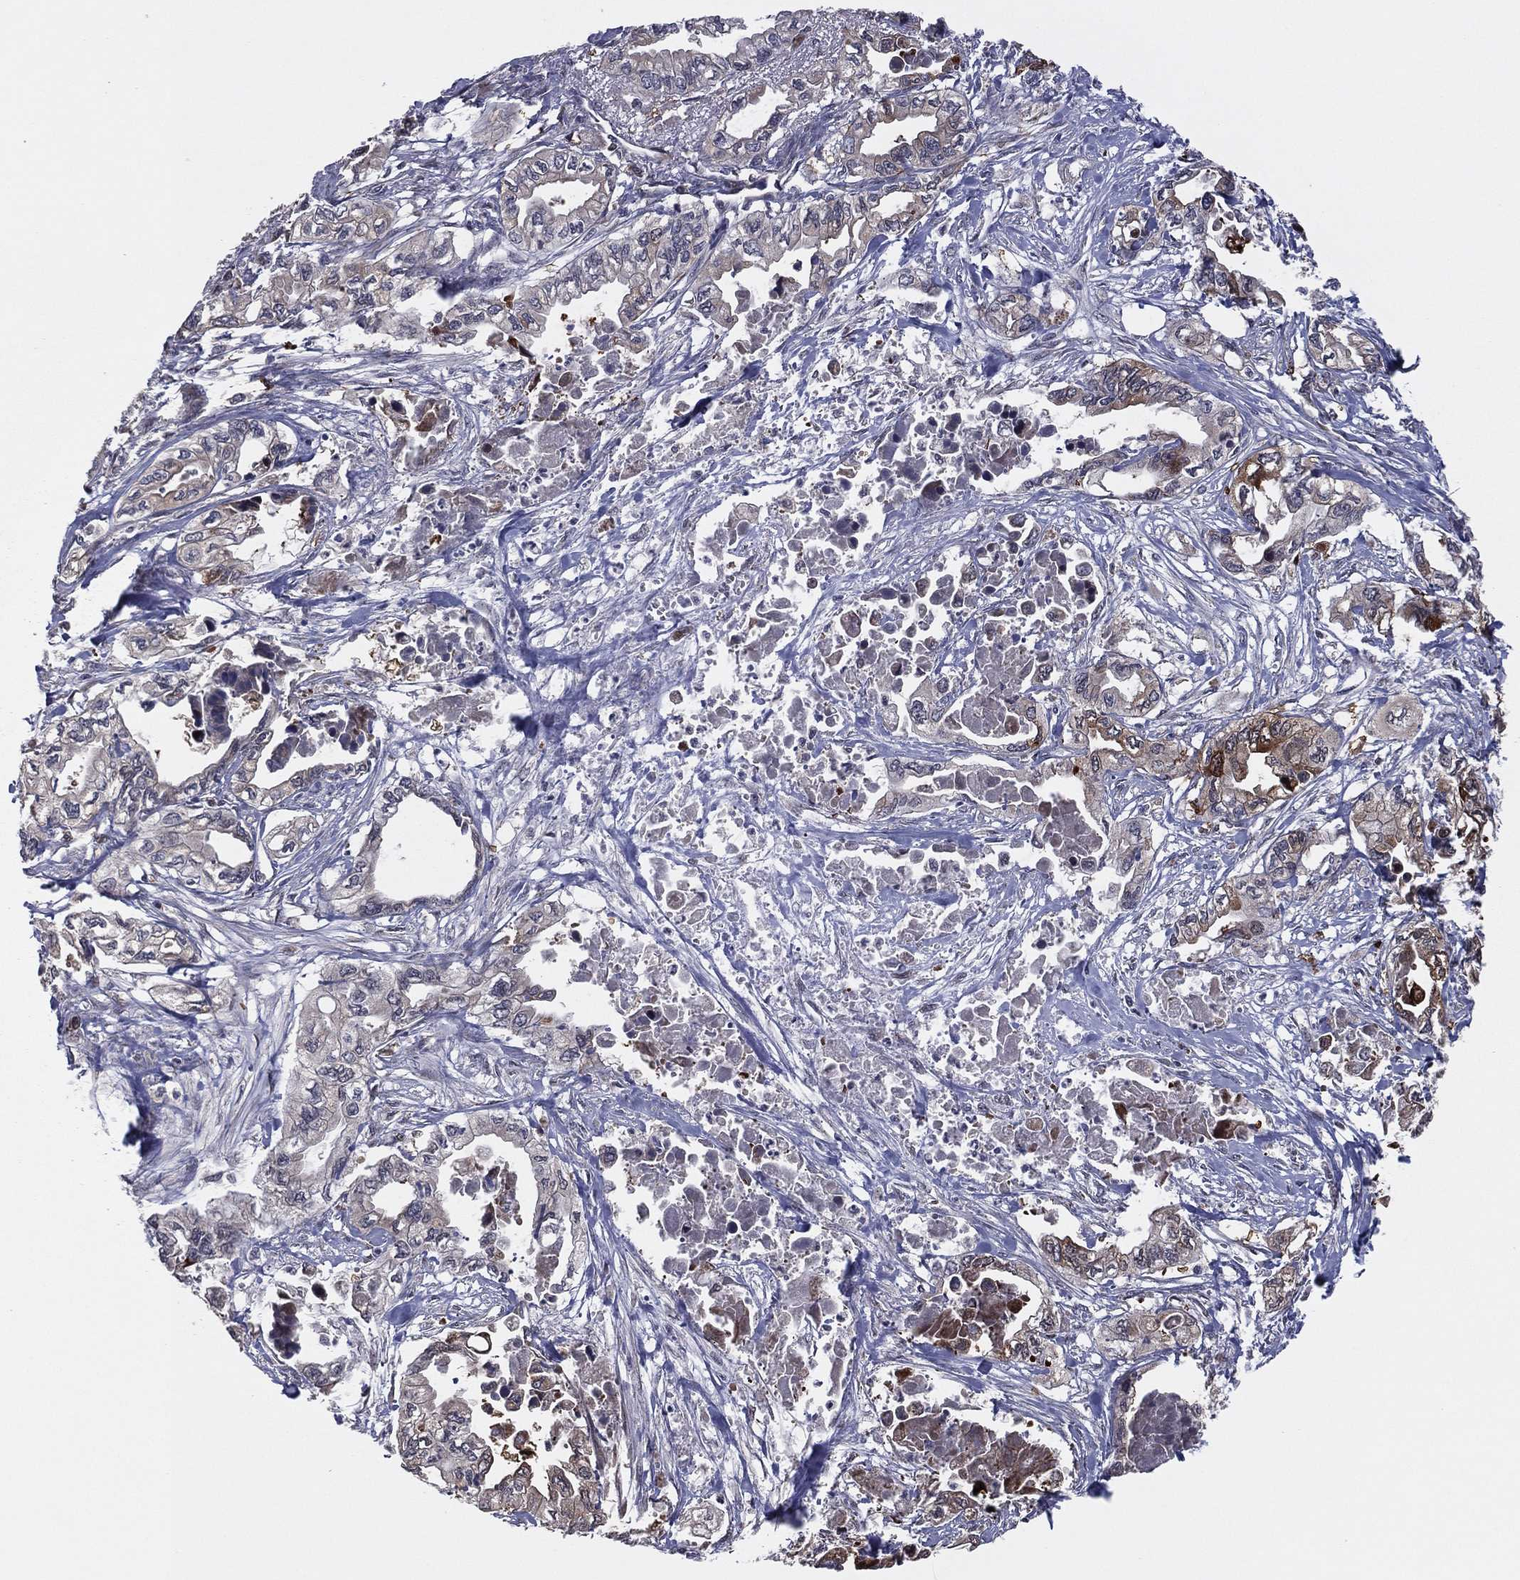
{"staining": {"intensity": "strong", "quantity": "<25%", "location": "cytoplasmic/membranous"}, "tissue": "pancreatic cancer", "cell_type": "Tumor cells", "image_type": "cancer", "snomed": [{"axis": "morphology", "description": "Adenocarcinoma, NOS"}, {"axis": "topography", "description": "Pancreas"}], "caption": "DAB immunohistochemical staining of adenocarcinoma (pancreatic) displays strong cytoplasmic/membranous protein positivity in approximately <25% of tumor cells.", "gene": "SNCG", "patient": {"sex": "male", "age": 68}}